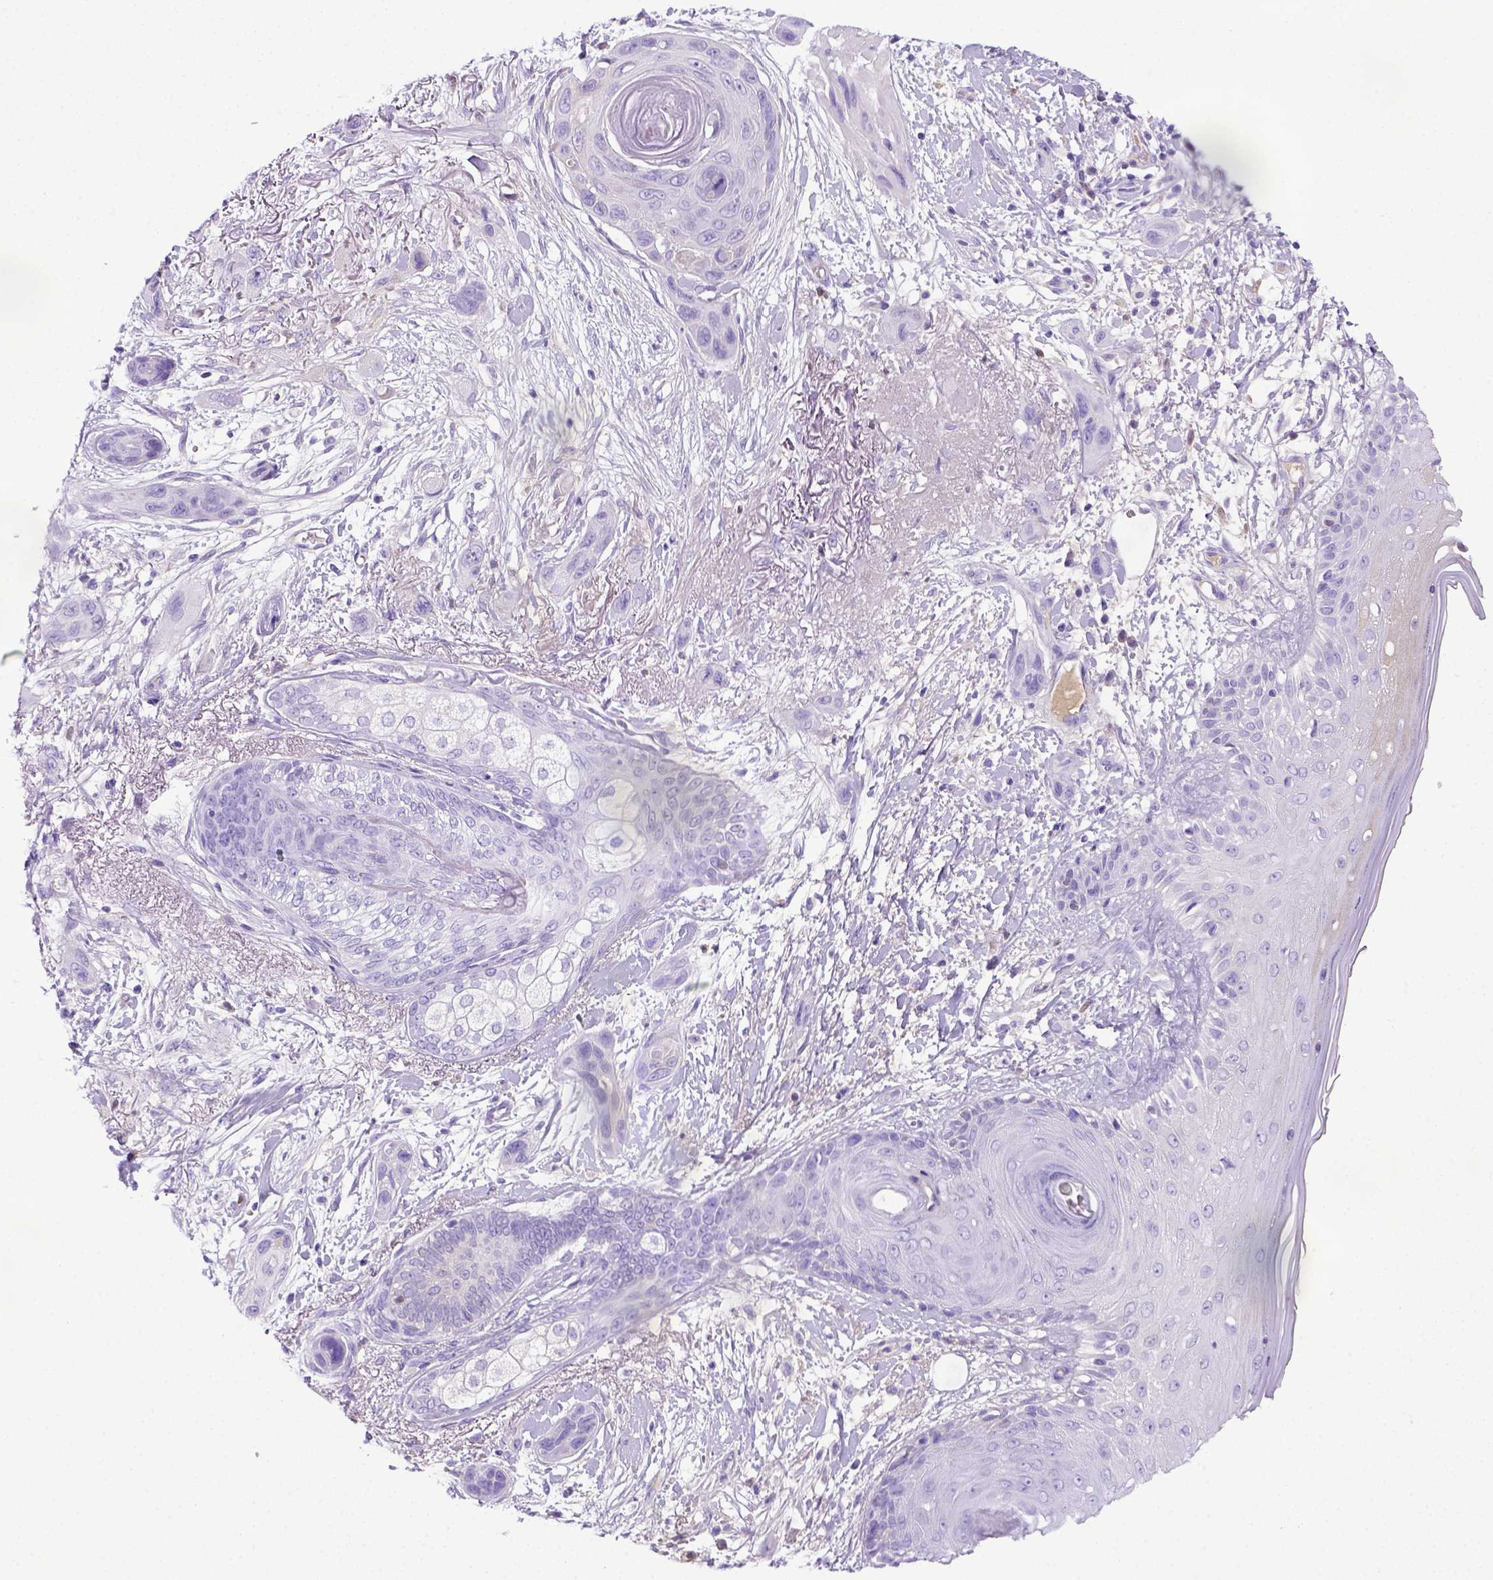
{"staining": {"intensity": "negative", "quantity": "none", "location": "none"}, "tissue": "skin cancer", "cell_type": "Tumor cells", "image_type": "cancer", "snomed": [{"axis": "morphology", "description": "Squamous cell carcinoma, NOS"}, {"axis": "topography", "description": "Skin"}], "caption": "Human squamous cell carcinoma (skin) stained for a protein using immunohistochemistry (IHC) demonstrates no positivity in tumor cells.", "gene": "ITIH4", "patient": {"sex": "male", "age": 79}}